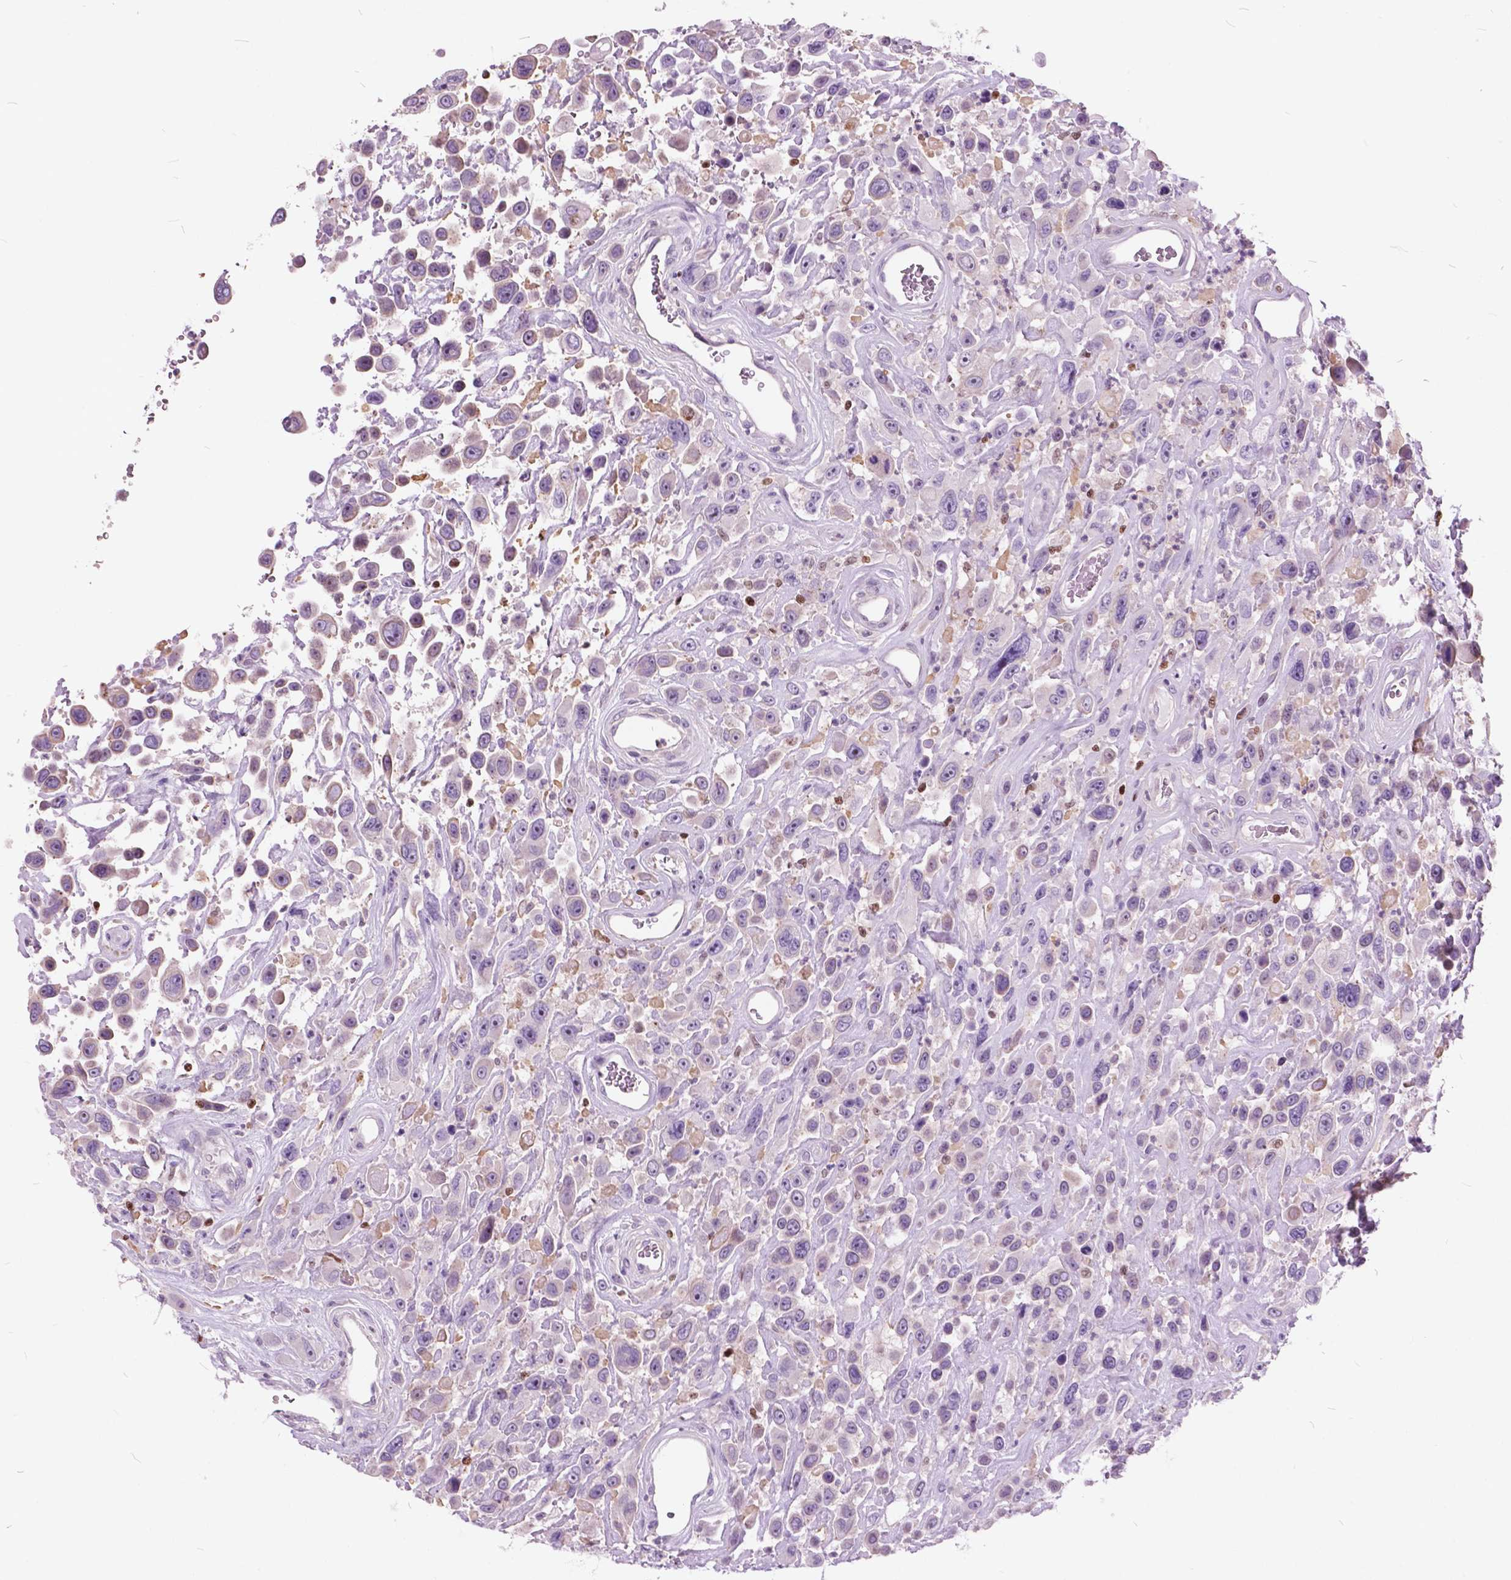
{"staining": {"intensity": "negative", "quantity": "none", "location": "none"}, "tissue": "urothelial cancer", "cell_type": "Tumor cells", "image_type": "cancer", "snomed": [{"axis": "morphology", "description": "Urothelial carcinoma, High grade"}, {"axis": "topography", "description": "Urinary bladder"}], "caption": "Tumor cells are negative for brown protein staining in high-grade urothelial carcinoma. (DAB (3,3'-diaminobenzidine) IHC with hematoxylin counter stain).", "gene": "SP140", "patient": {"sex": "male", "age": 53}}